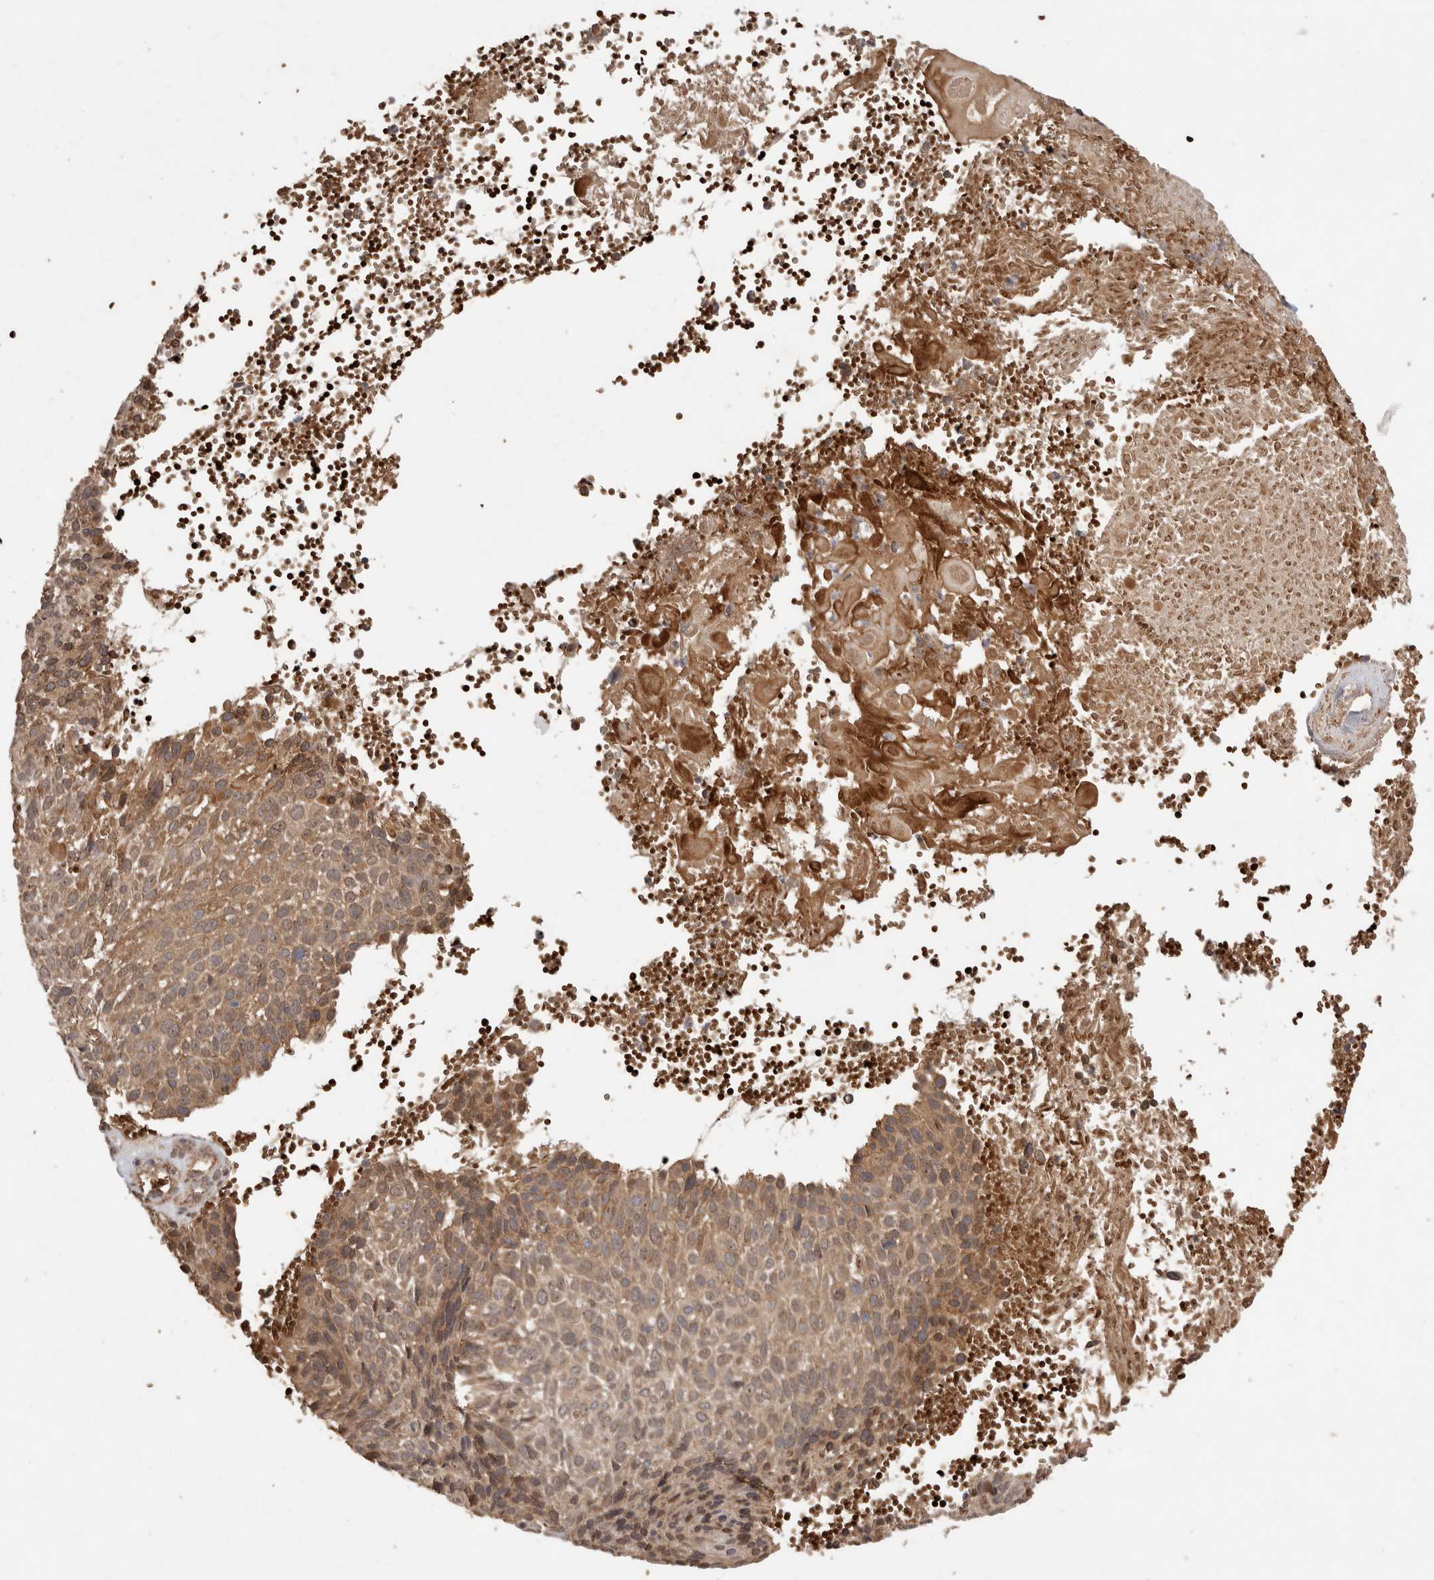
{"staining": {"intensity": "weak", "quantity": ">75%", "location": "cytoplasmic/membranous"}, "tissue": "cervical cancer", "cell_type": "Tumor cells", "image_type": "cancer", "snomed": [{"axis": "morphology", "description": "Squamous cell carcinoma, NOS"}, {"axis": "topography", "description": "Cervix"}], "caption": "Protein expression analysis of human cervical squamous cell carcinoma reveals weak cytoplasmic/membranous positivity in approximately >75% of tumor cells. Immunohistochemistry stains the protein in brown and the nuclei are stained blue.", "gene": "FAM221A", "patient": {"sex": "female", "age": 74}}